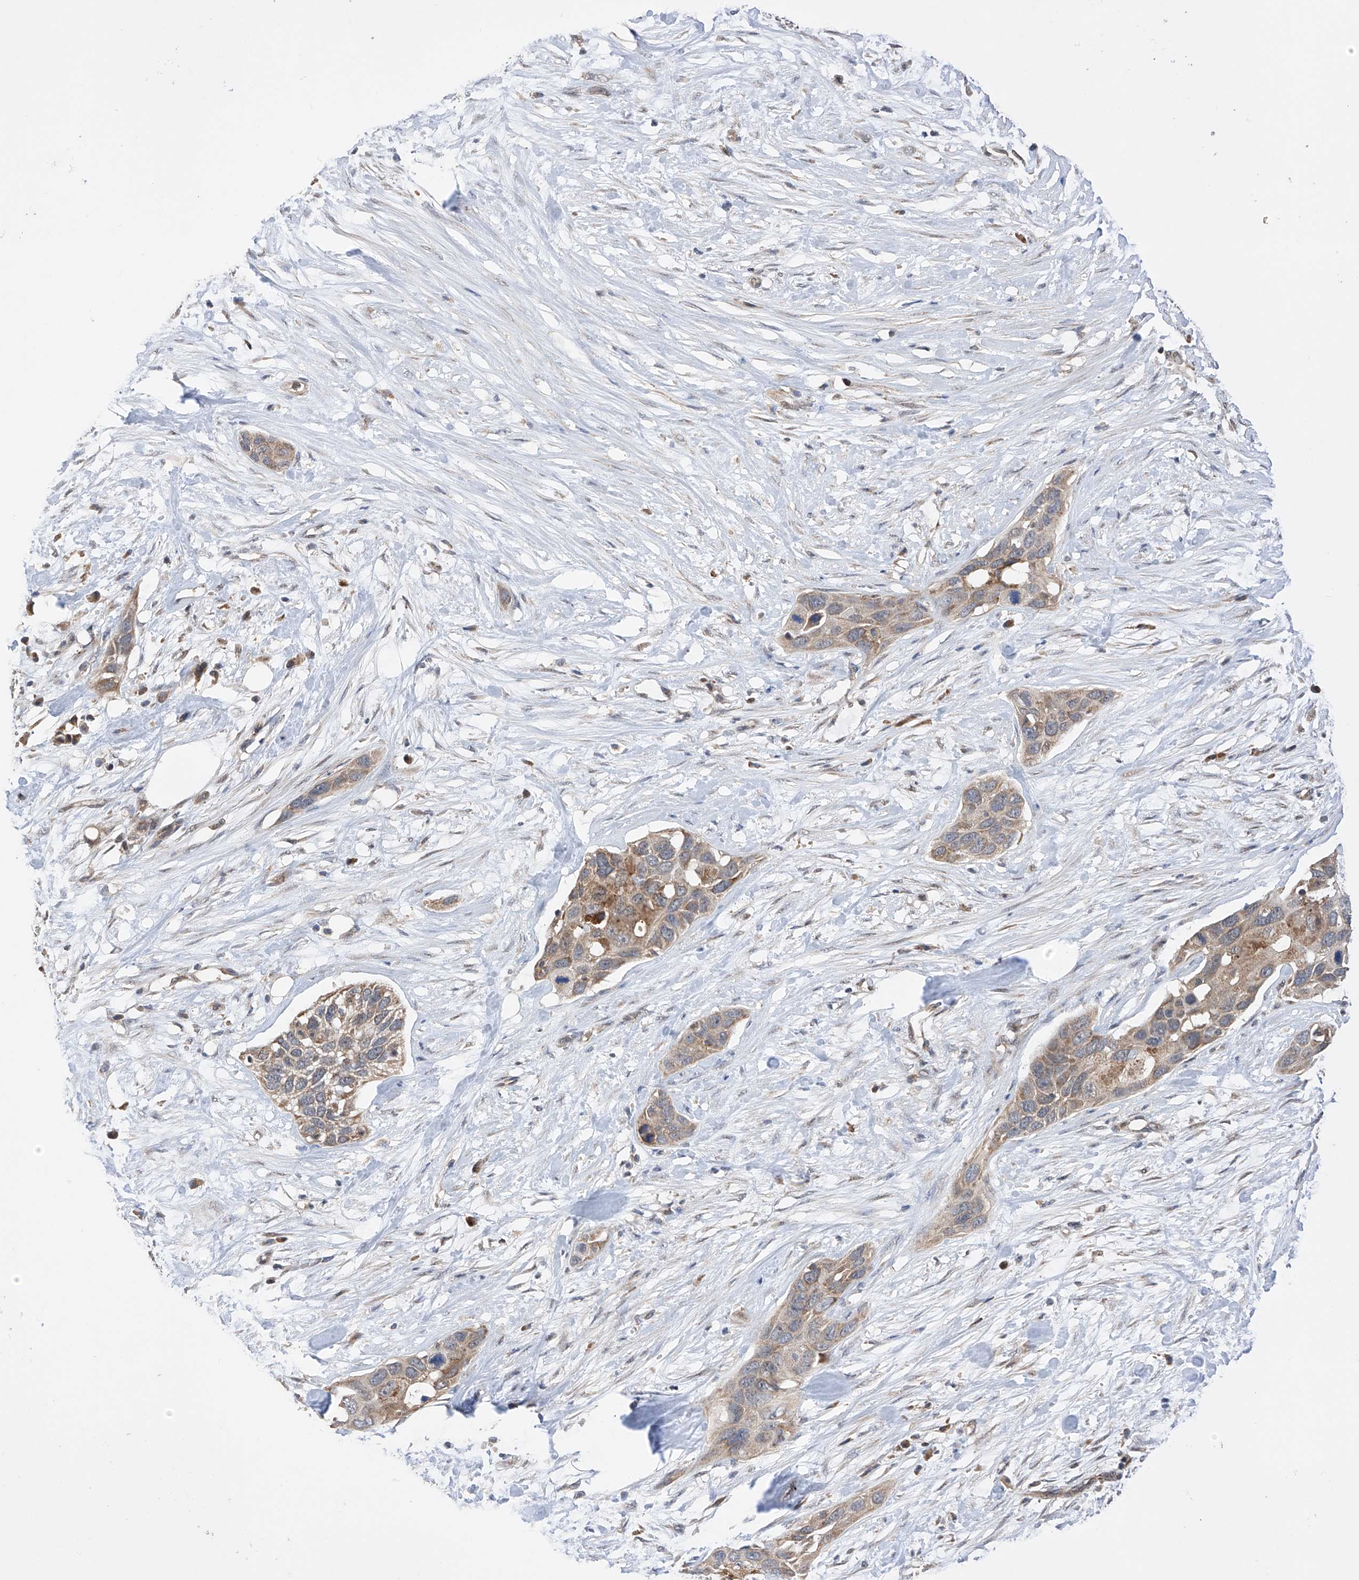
{"staining": {"intensity": "weak", "quantity": ">75%", "location": "cytoplasmic/membranous"}, "tissue": "pancreatic cancer", "cell_type": "Tumor cells", "image_type": "cancer", "snomed": [{"axis": "morphology", "description": "Adenocarcinoma, NOS"}, {"axis": "topography", "description": "Pancreas"}], "caption": "Brown immunohistochemical staining in human adenocarcinoma (pancreatic) displays weak cytoplasmic/membranous staining in approximately >75% of tumor cells.", "gene": "SDHAF4", "patient": {"sex": "female", "age": 60}}